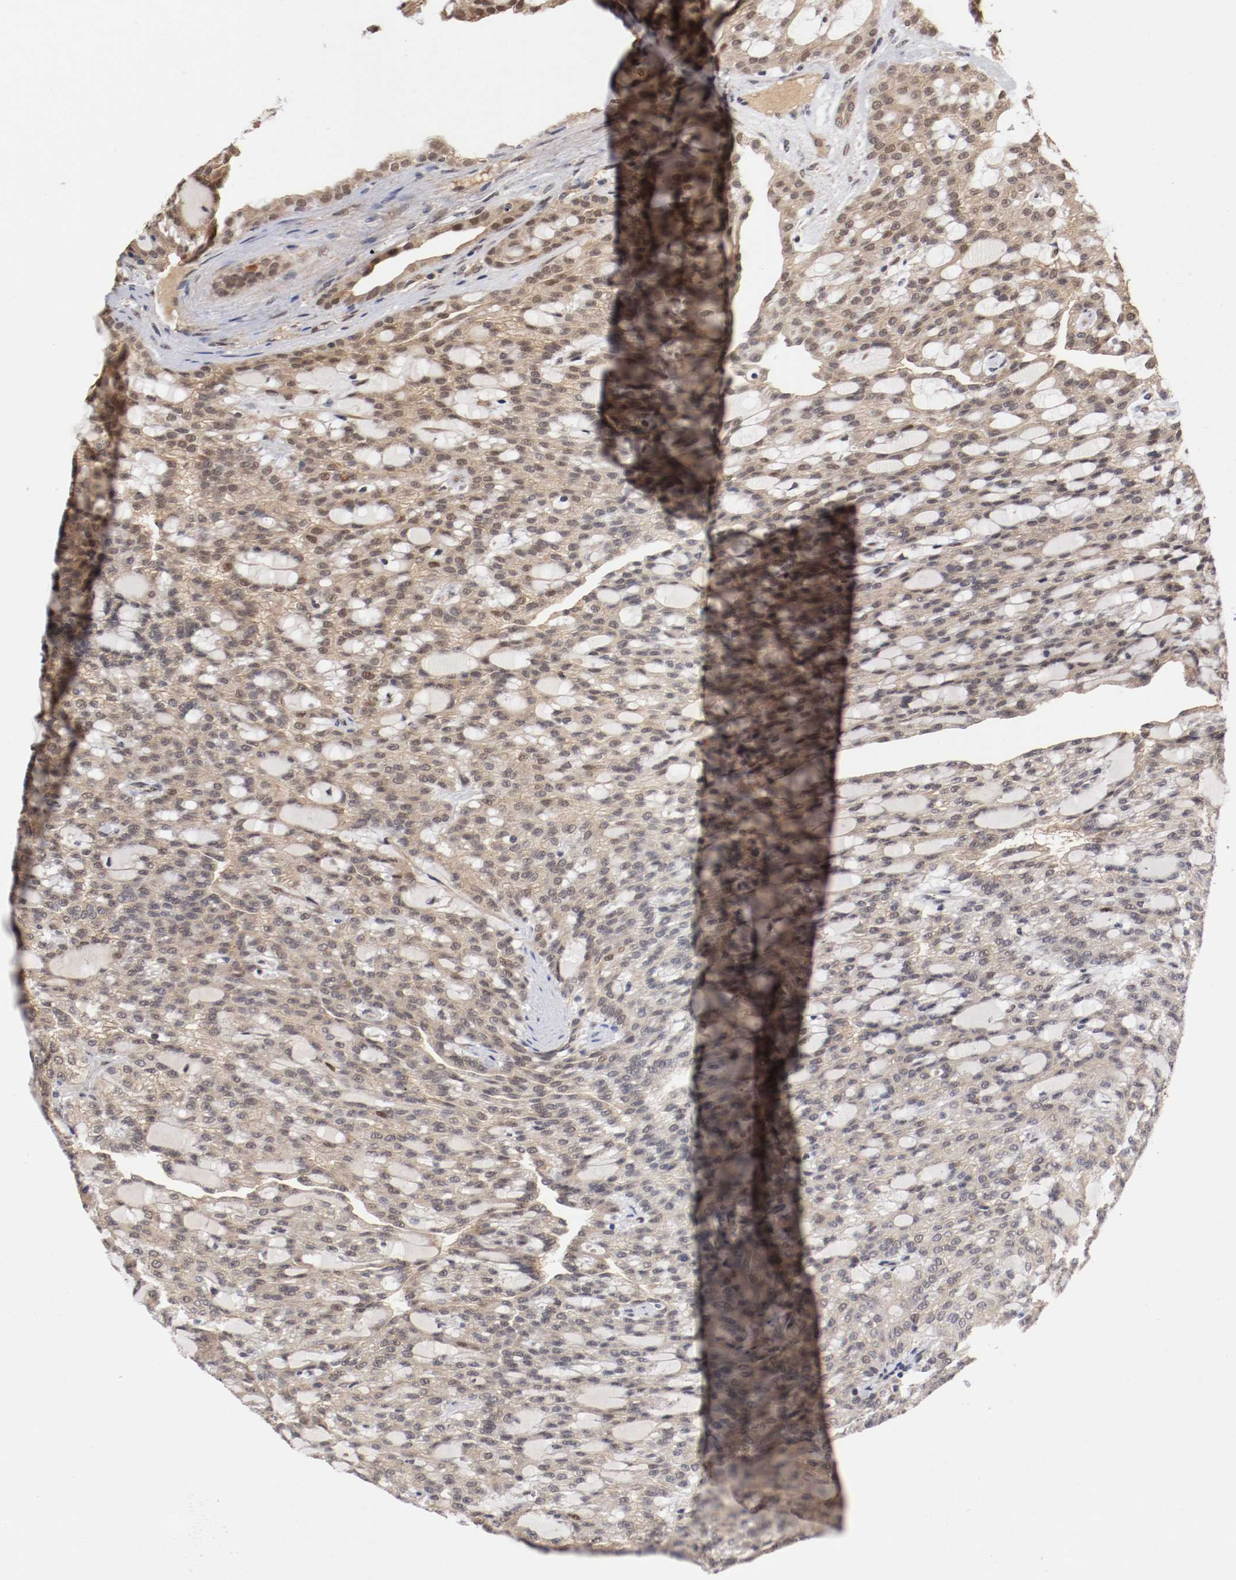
{"staining": {"intensity": "weak", "quantity": ">75%", "location": "cytoplasmic/membranous,nuclear"}, "tissue": "renal cancer", "cell_type": "Tumor cells", "image_type": "cancer", "snomed": [{"axis": "morphology", "description": "Adenocarcinoma, NOS"}, {"axis": "topography", "description": "Kidney"}], "caption": "DAB immunohistochemical staining of human adenocarcinoma (renal) reveals weak cytoplasmic/membranous and nuclear protein positivity in approximately >75% of tumor cells.", "gene": "DNMT3B", "patient": {"sex": "male", "age": 63}}